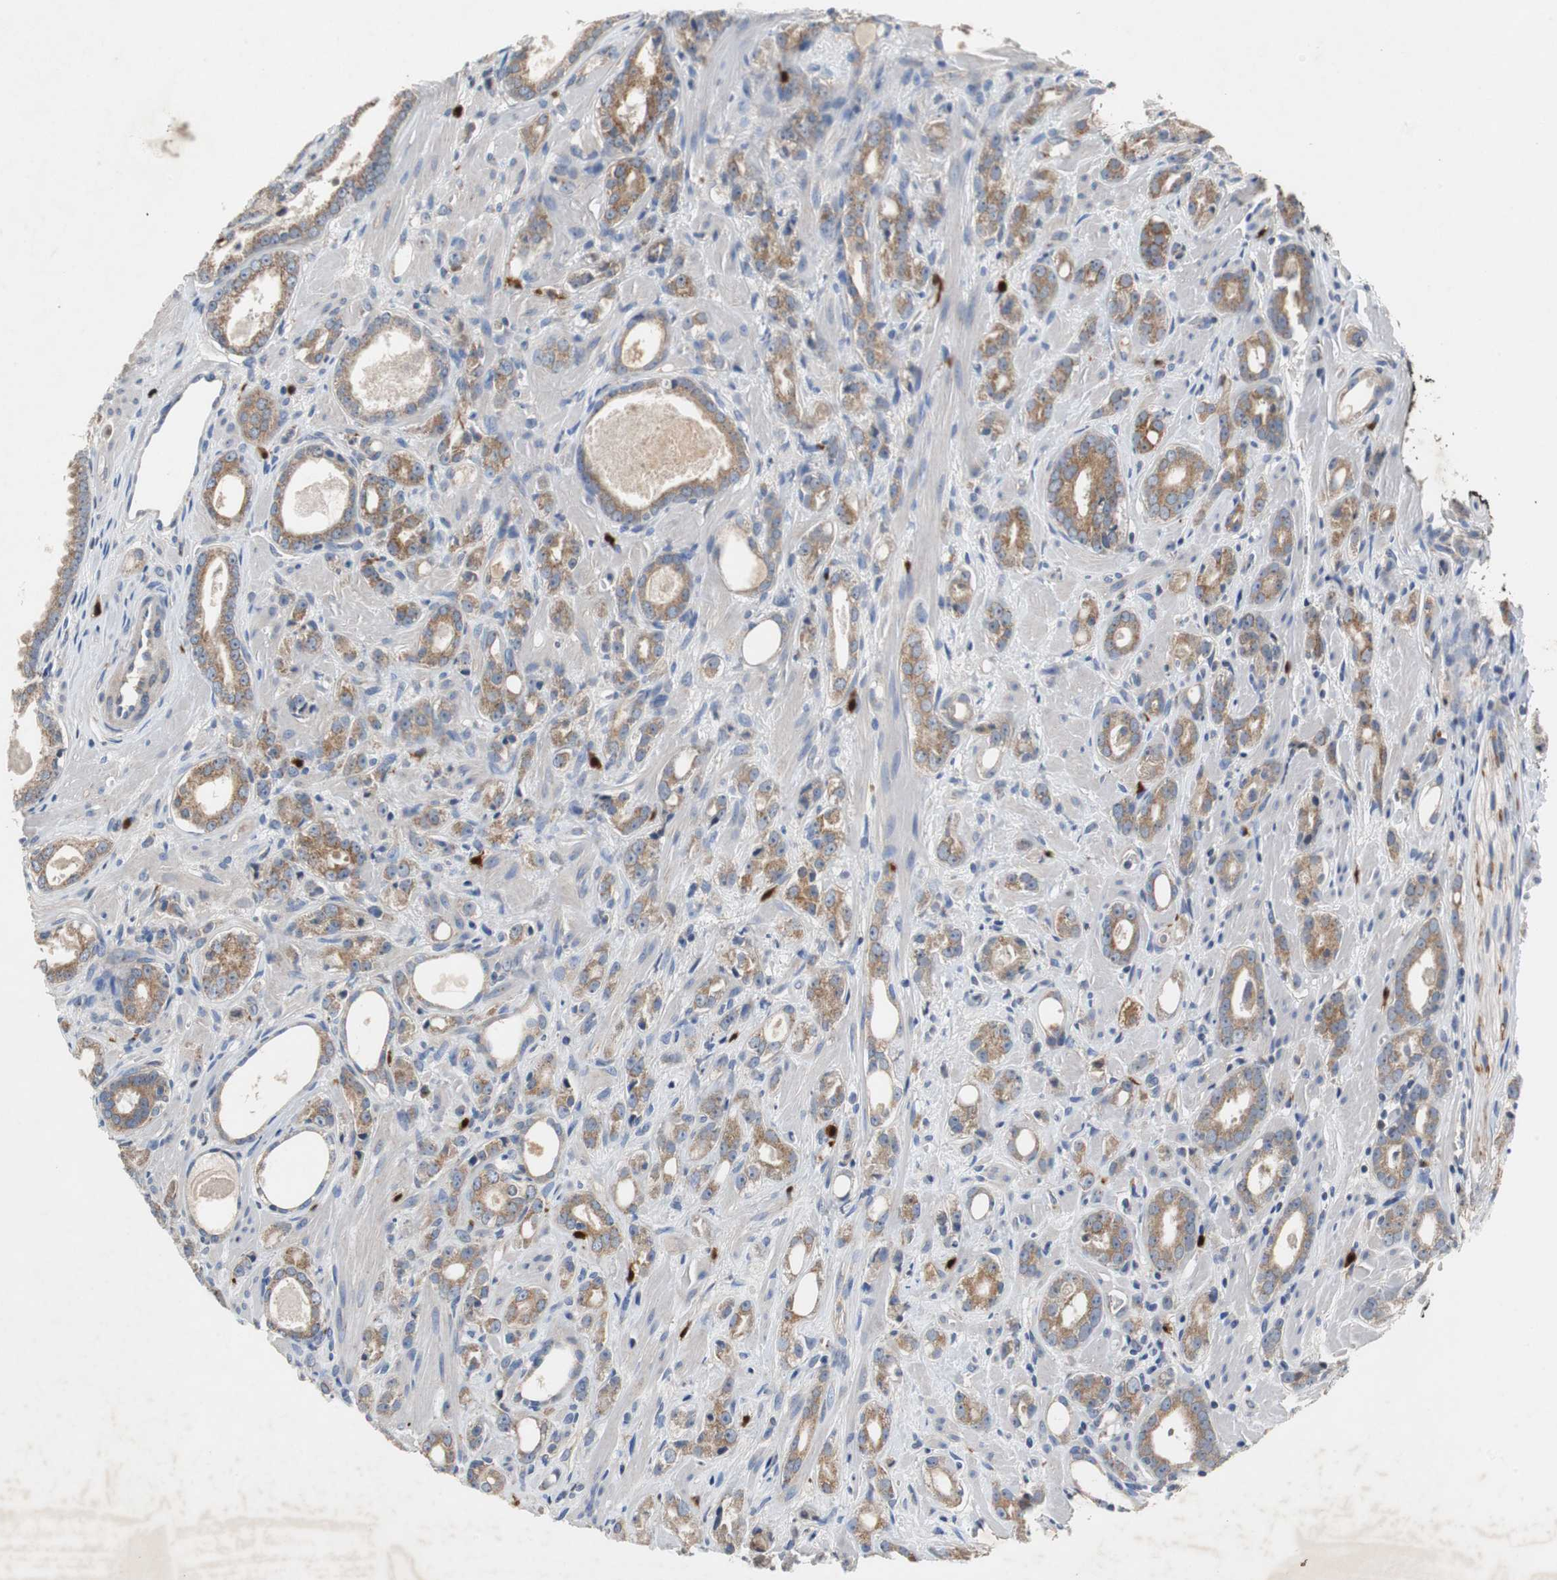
{"staining": {"intensity": "moderate", "quantity": ">75%", "location": "cytoplasmic/membranous"}, "tissue": "prostate cancer", "cell_type": "Tumor cells", "image_type": "cancer", "snomed": [{"axis": "morphology", "description": "Adenocarcinoma, Low grade"}, {"axis": "topography", "description": "Prostate"}], "caption": "Immunohistochemical staining of prostate cancer demonstrates moderate cytoplasmic/membranous protein positivity in approximately >75% of tumor cells.", "gene": "CALB2", "patient": {"sex": "male", "age": 57}}